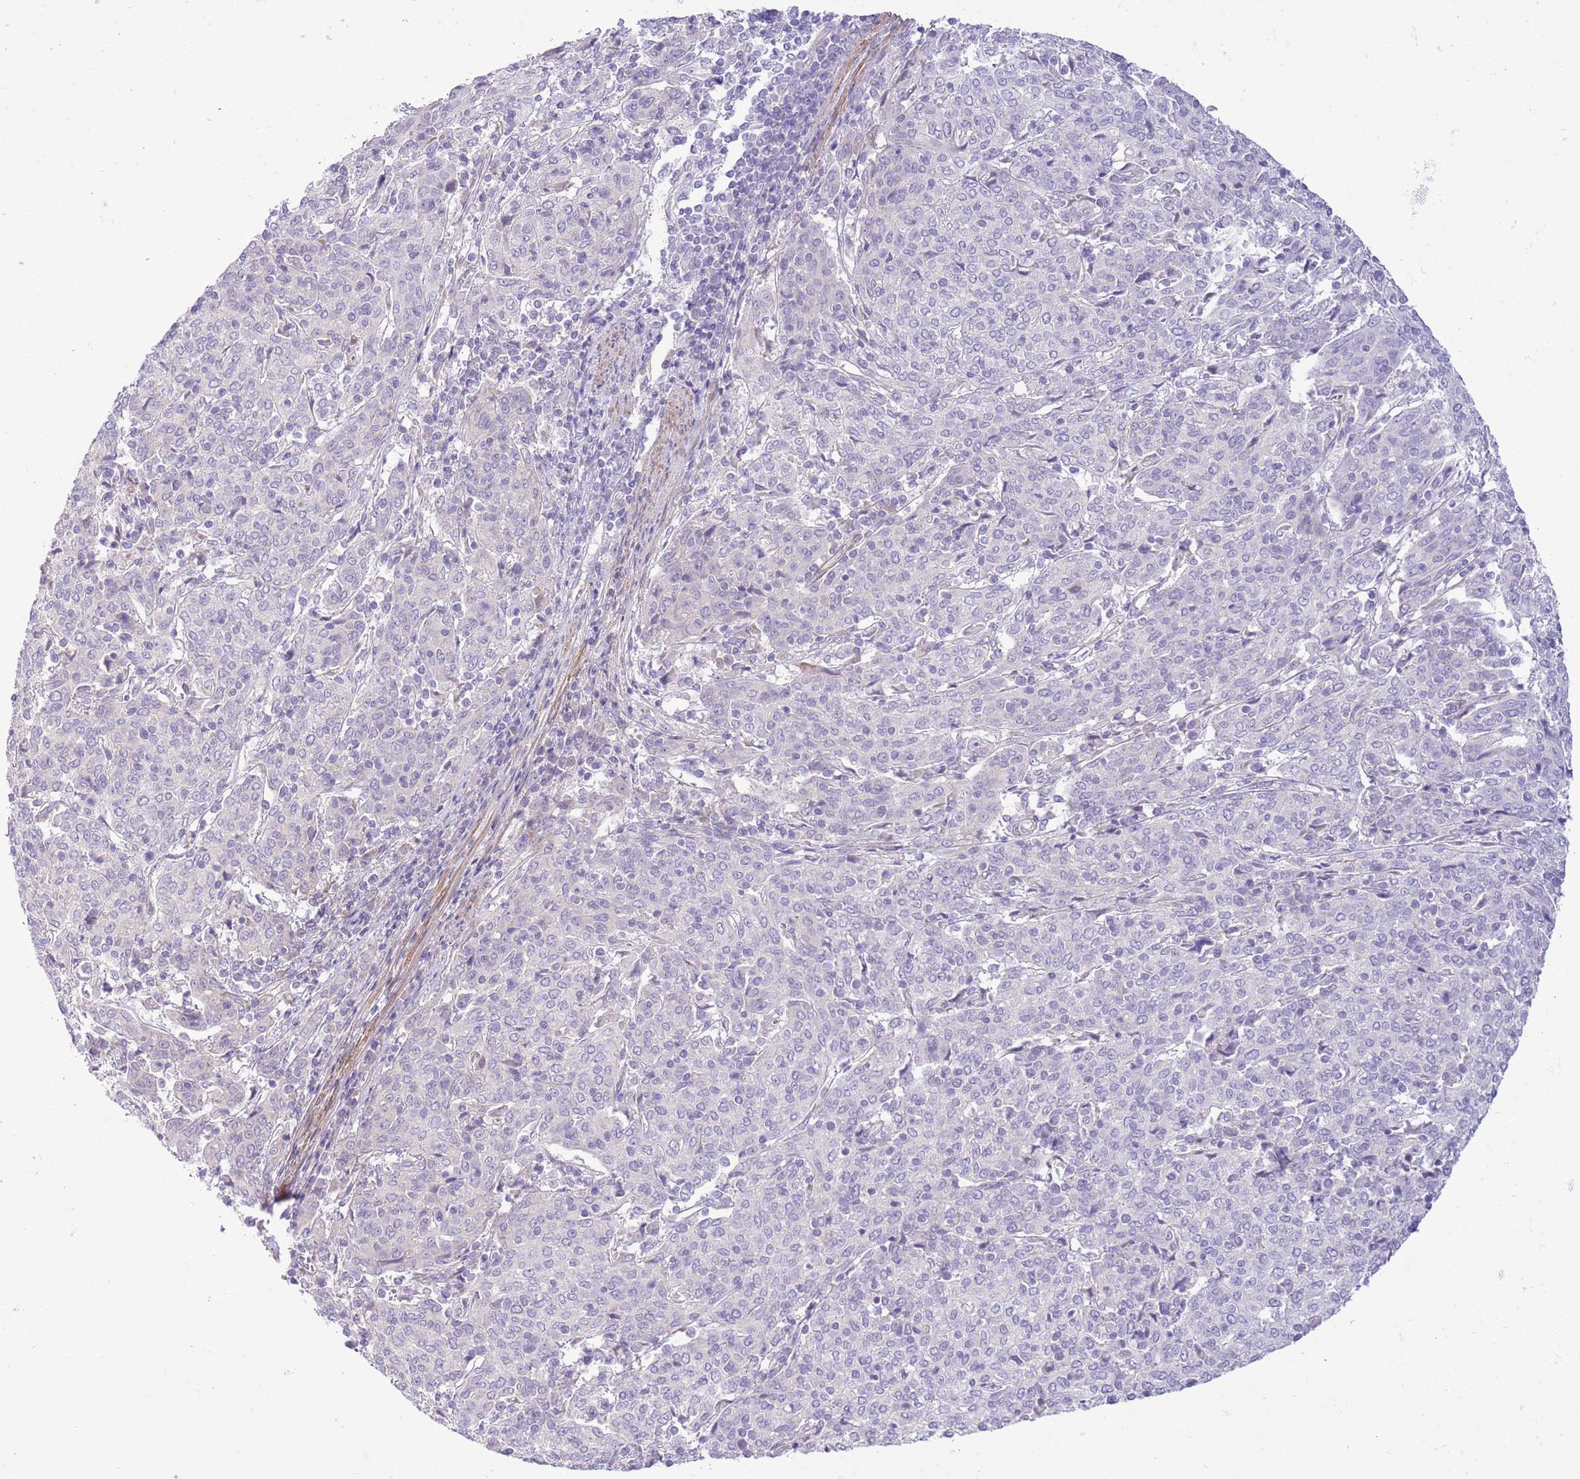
{"staining": {"intensity": "negative", "quantity": "none", "location": "none"}, "tissue": "cervical cancer", "cell_type": "Tumor cells", "image_type": "cancer", "snomed": [{"axis": "morphology", "description": "Squamous cell carcinoma, NOS"}, {"axis": "topography", "description": "Cervix"}], "caption": "Tumor cells show no significant expression in cervical cancer (squamous cell carcinoma).", "gene": "ZC4H2", "patient": {"sex": "female", "age": 67}}